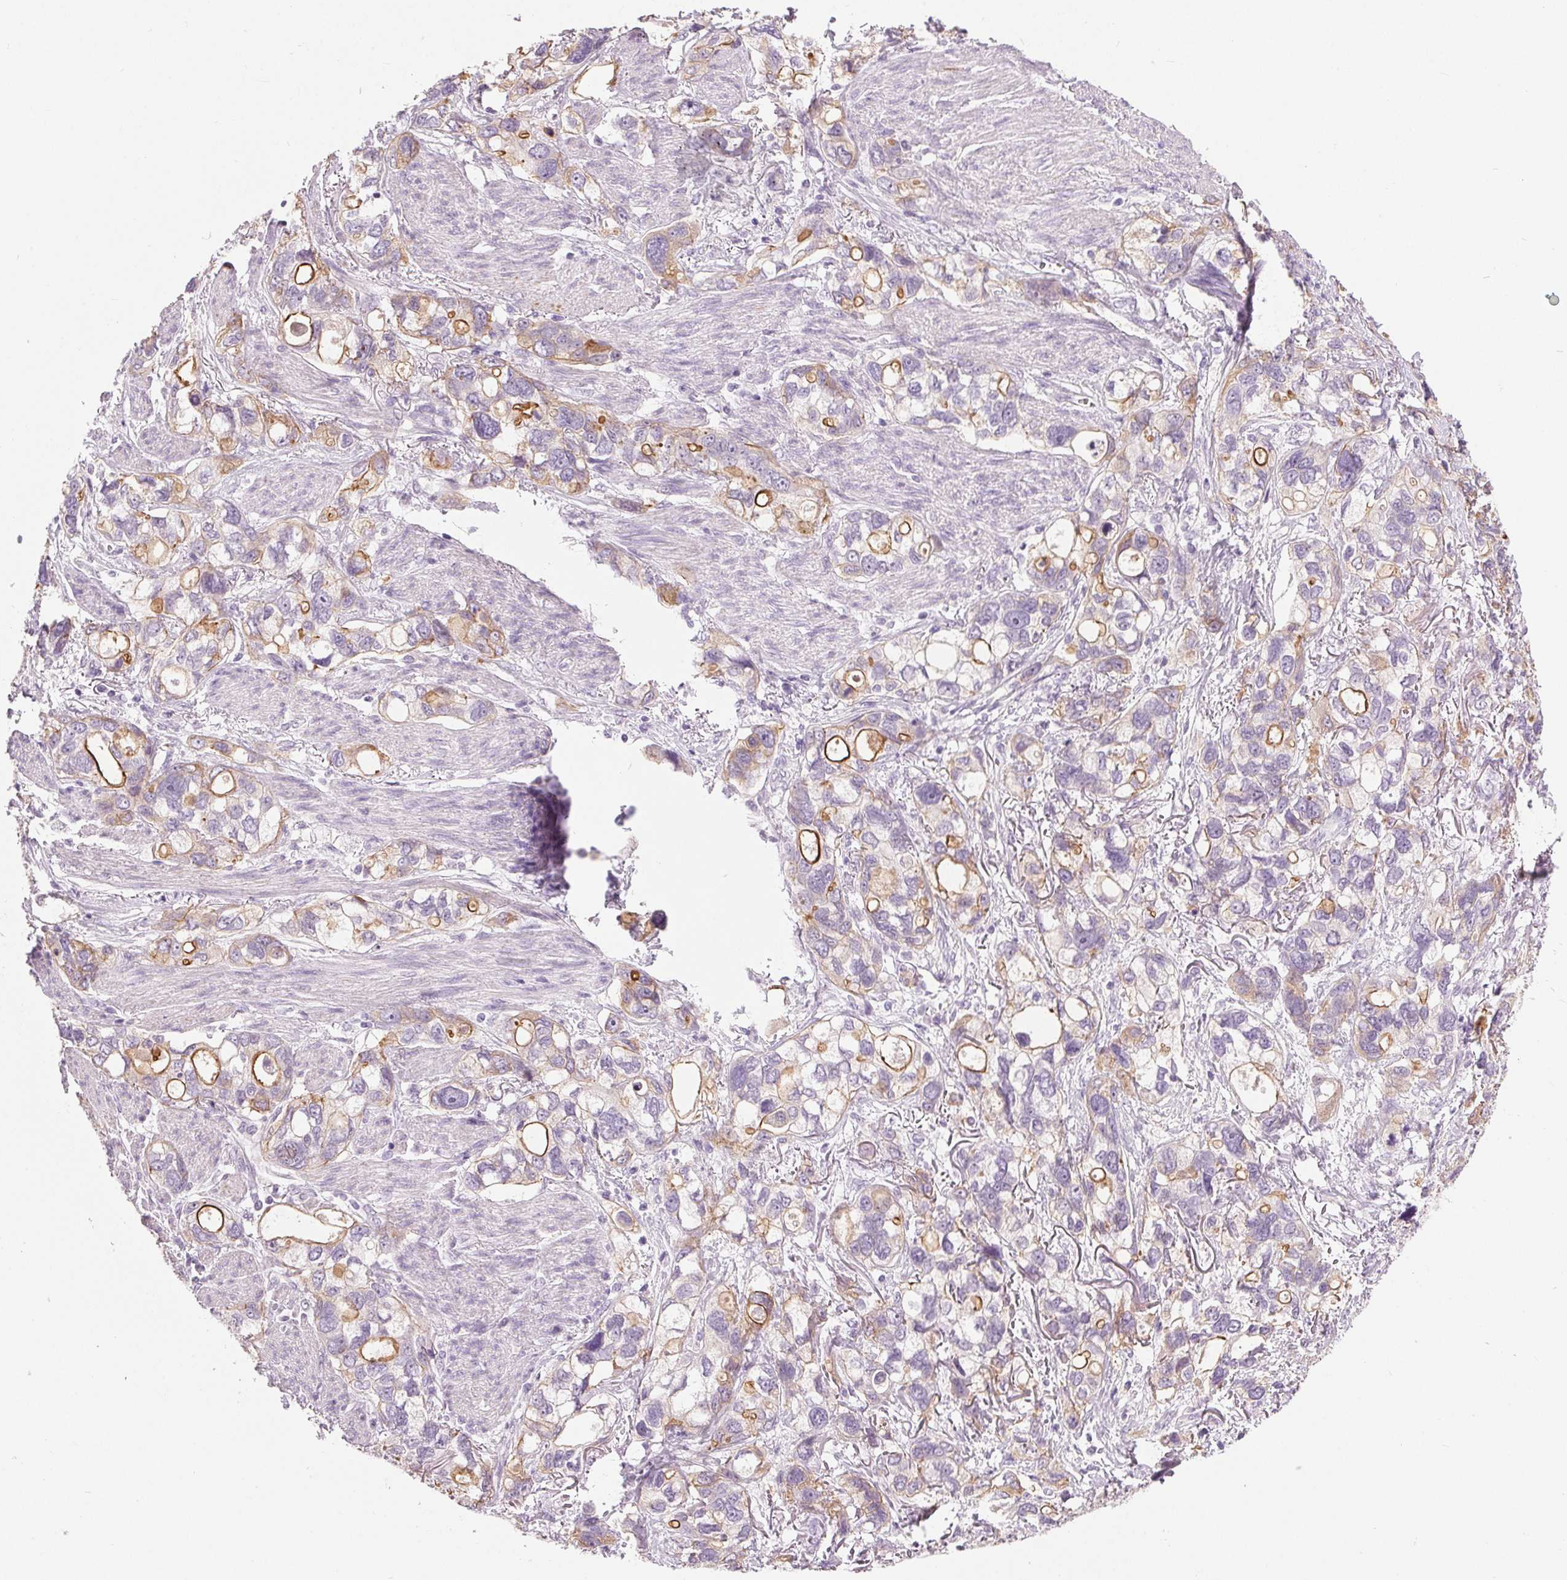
{"staining": {"intensity": "moderate", "quantity": "<25%", "location": "cytoplasmic/membranous"}, "tissue": "stomach cancer", "cell_type": "Tumor cells", "image_type": "cancer", "snomed": [{"axis": "morphology", "description": "Adenocarcinoma, NOS"}, {"axis": "topography", "description": "Stomach, upper"}], "caption": "Protein staining displays moderate cytoplasmic/membranous staining in about <25% of tumor cells in stomach cancer.", "gene": "MISP", "patient": {"sex": "female", "age": 81}}